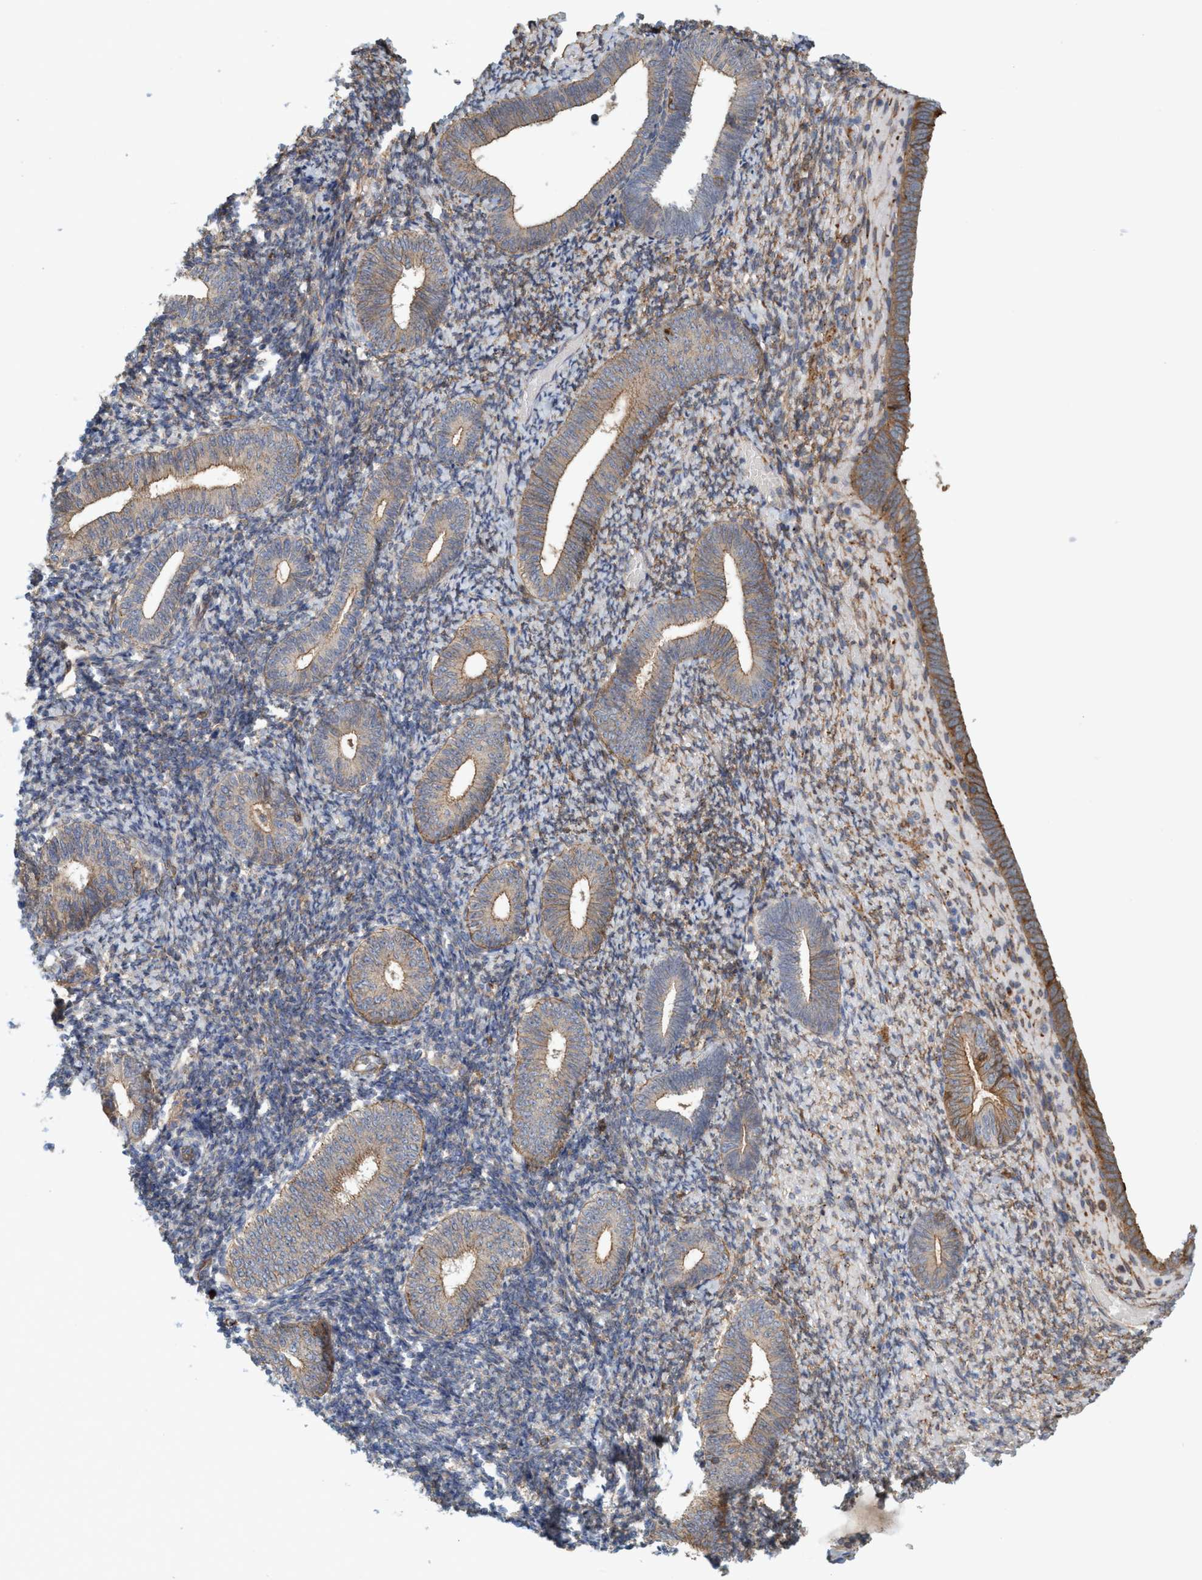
{"staining": {"intensity": "strong", "quantity": "<25%", "location": "cytoplasmic/membranous"}, "tissue": "endometrium", "cell_type": "Cells in endometrial stroma", "image_type": "normal", "snomed": [{"axis": "morphology", "description": "Normal tissue, NOS"}, {"axis": "topography", "description": "Endometrium"}], "caption": "Strong cytoplasmic/membranous staining for a protein is identified in about <25% of cells in endometrial stroma of benign endometrium using immunohistochemistry.", "gene": "SPECC1", "patient": {"sex": "female", "age": 66}}